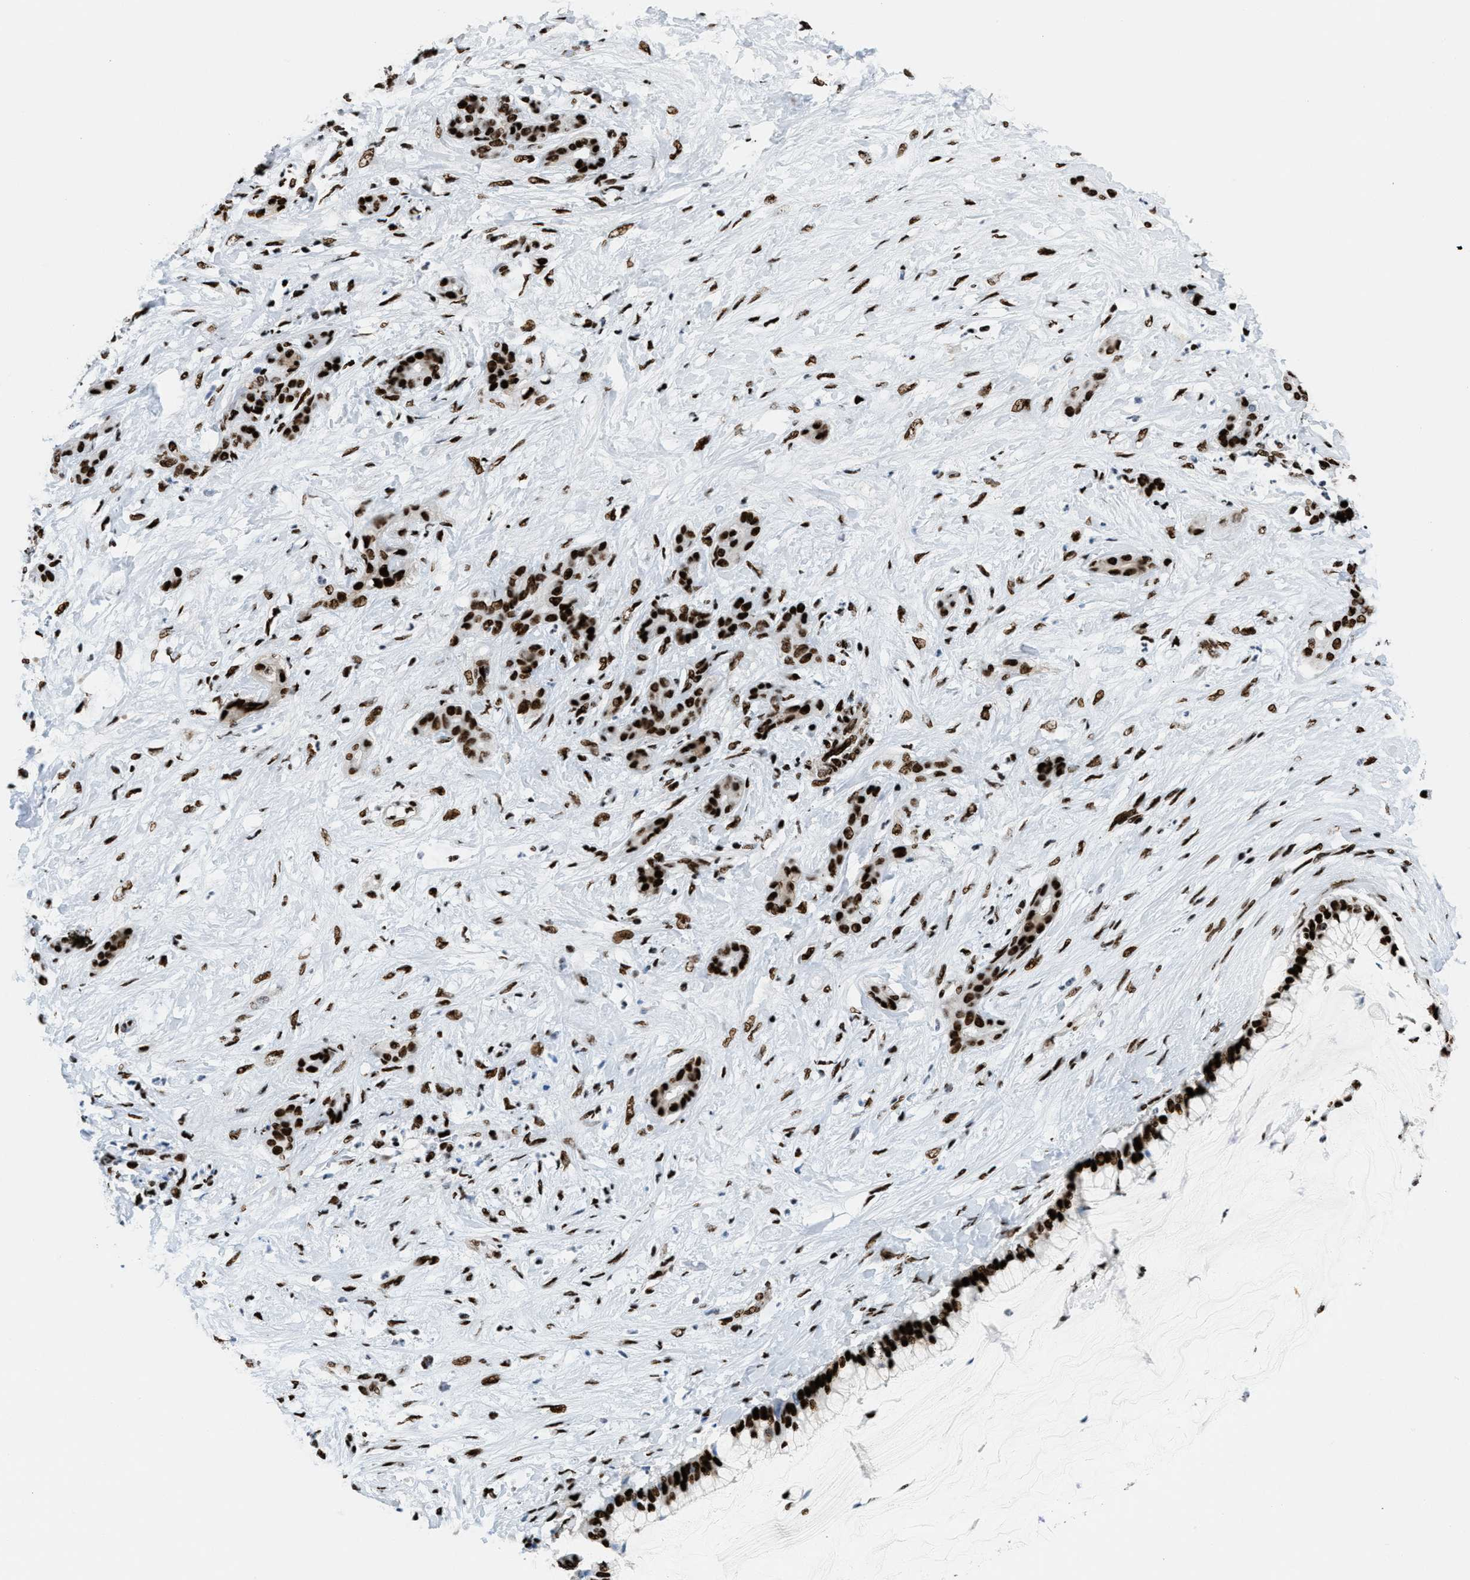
{"staining": {"intensity": "strong", "quantity": ">75%", "location": "nuclear"}, "tissue": "pancreatic cancer", "cell_type": "Tumor cells", "image_type": "cancer", "snomed": [{"axis": "morphology", "description": "Adenocarcinoma, NOS"}, {"axis": "topography", "description": "Pancreas"}], "caption": "Pancreatic cancer (adenocarcinoma) tissue demonstrates strong nuclear positivity in approximately >75% of tumor cells", "gene": "NONO", "patient": {"sex": "male", "age": 41}}